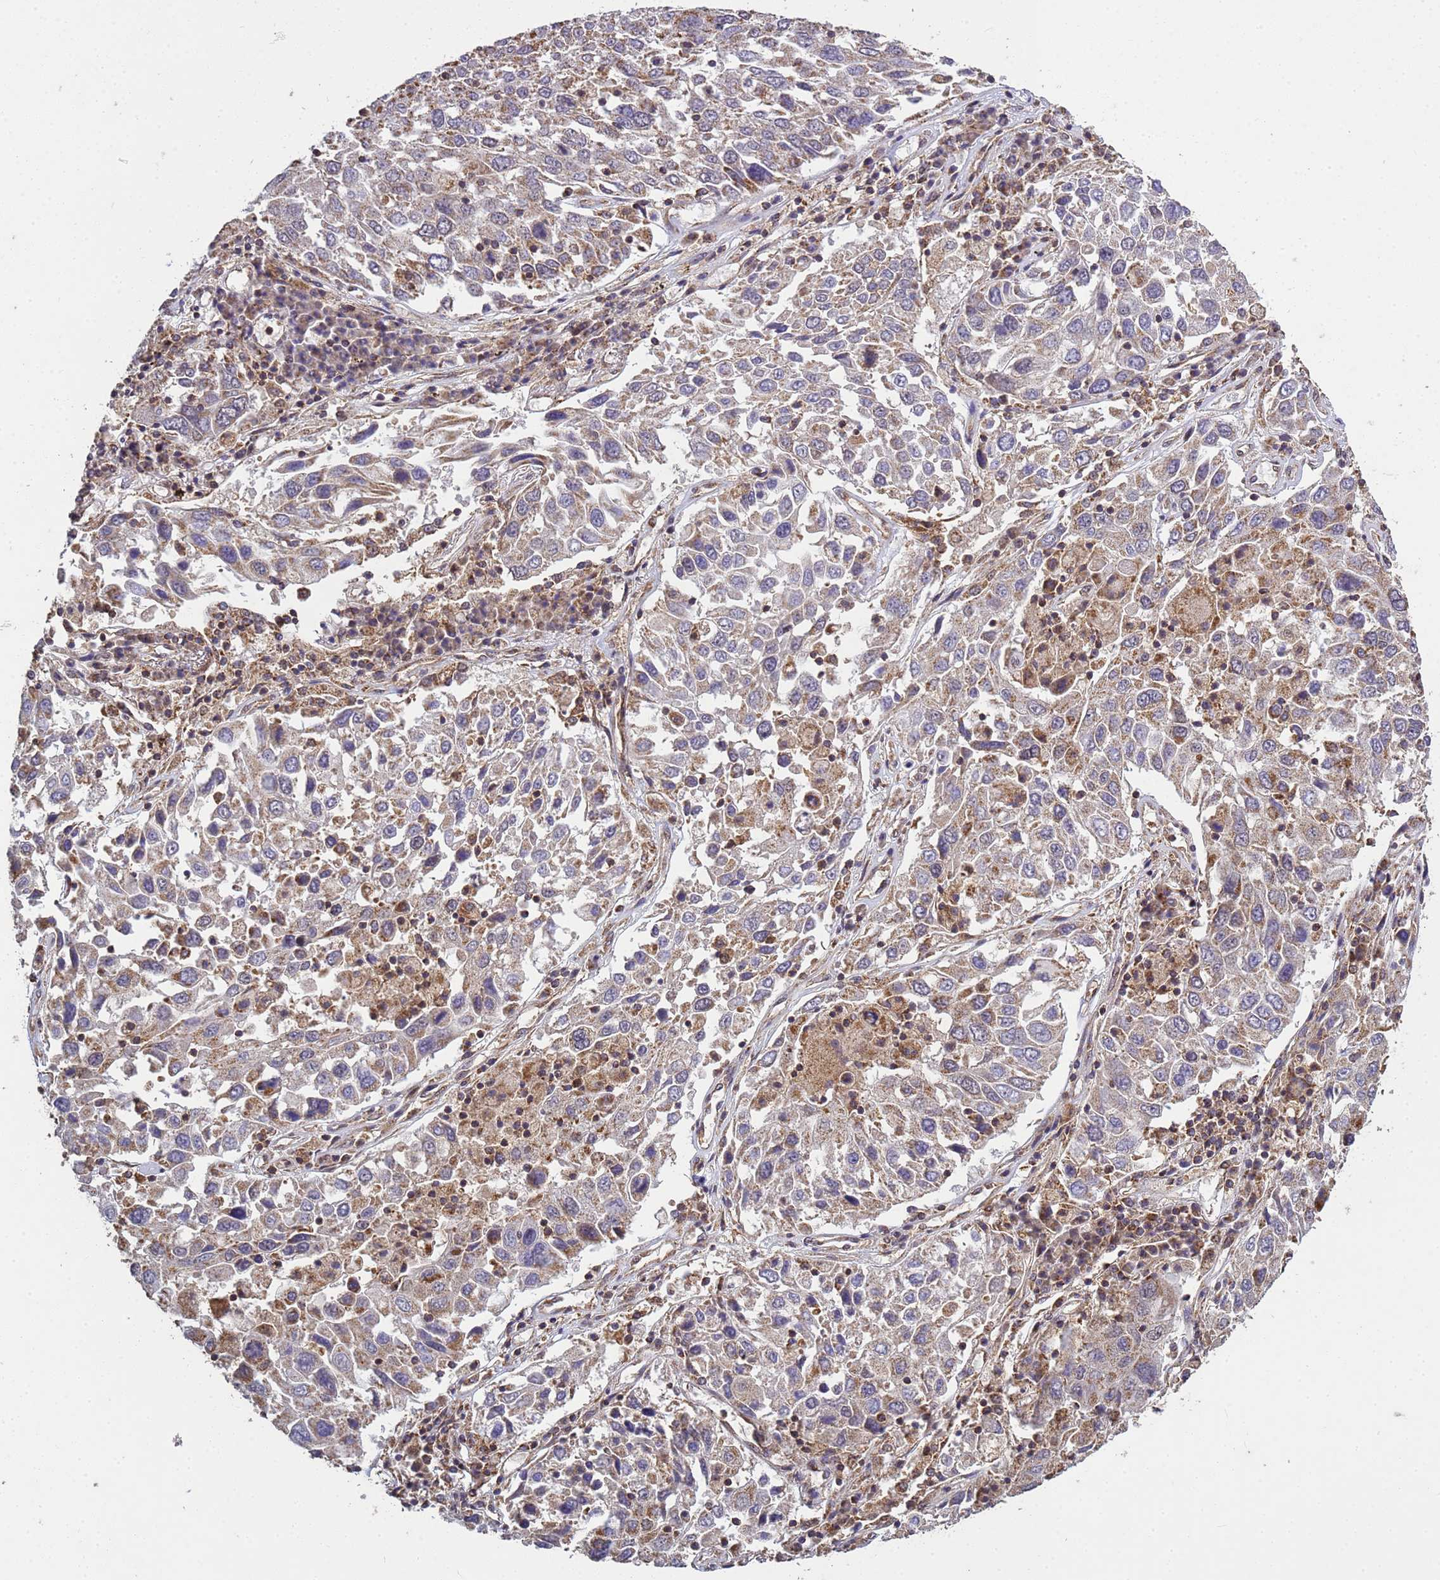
{"staining": {"intensity": "weak", "quantity": "25%-75%", "location": "cytoplasmic/membranous"}, "tissue": "lung cancer", "cell_type": "Tumor cells", "image_type": "cancer", "snomed": [{"axis": "morphology", "description": "Squamous cell carcinoma, NOS"}, {"axis": "topography", "description": "Lung"}], "caption": "Lung cancer (squamous cell carcinoma) stained for a protein (brown) reveals weak cytoplasmic/membranous positive expression in approximately 25%-75% of tumor cells.", "gene": "P2RX7", "patient": {"sex": "male", "age": 65}}